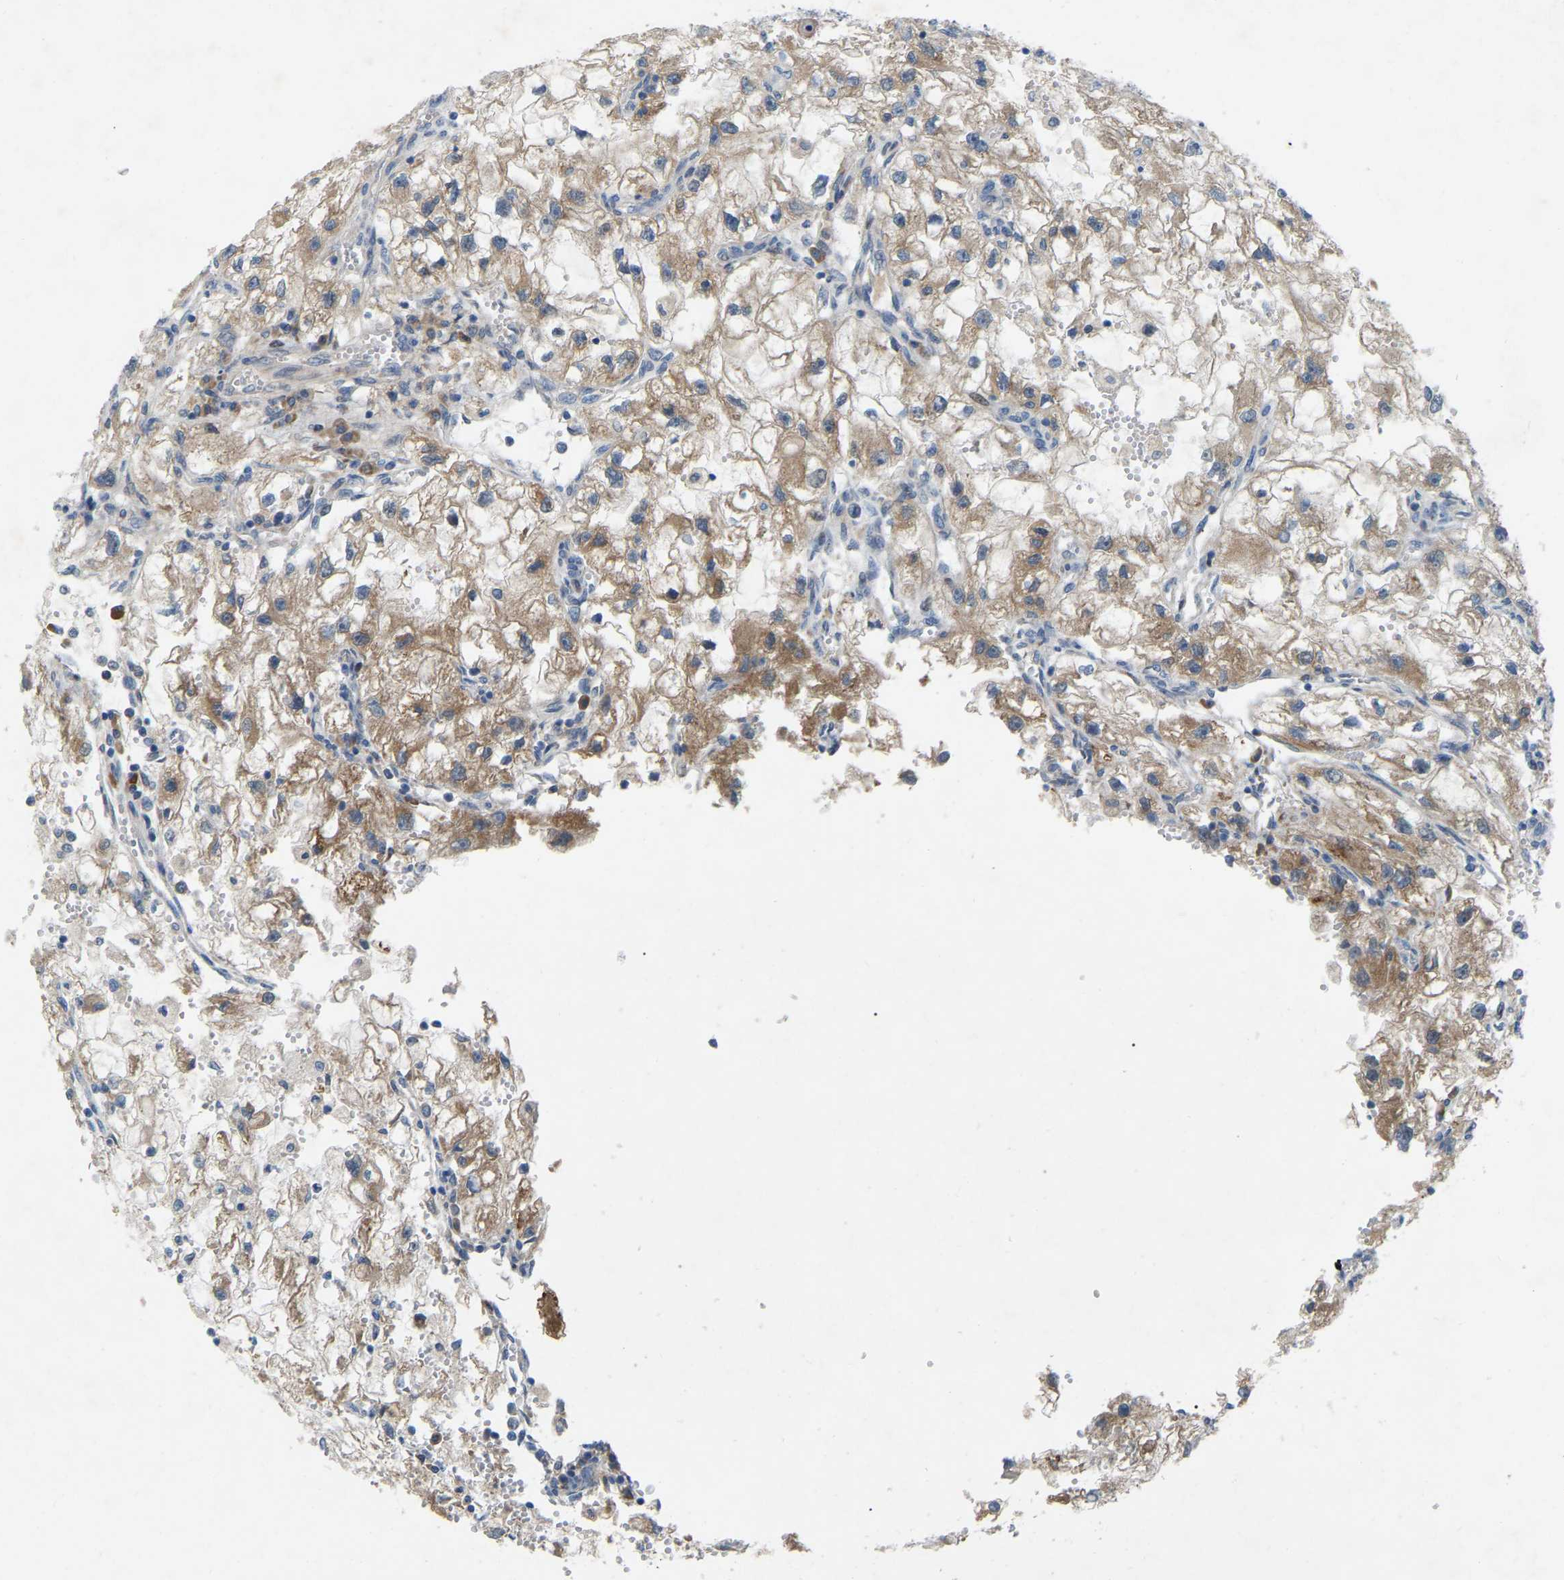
{"staining": {"intensity": "moderate", "quantity": ">75%", "location": "cytoplasmic/membranous"}, "tissue": "renal cancer", "cell_type": "Tumor cells", "image_type": "cancer", "snomed": [{"axis": "morphology", "description": "Adenocarcinoma, NOS"}, {"axis": "topography", "description": "Kidney"}], "caption": "Tumor cells reveal medium levels of moderate cytoplasmic/membranous expression in approximately >75% of cells in human adenocarcinoma (renal).", "gene": "PARL", "patient": {"sex": "female", "age": 70}}